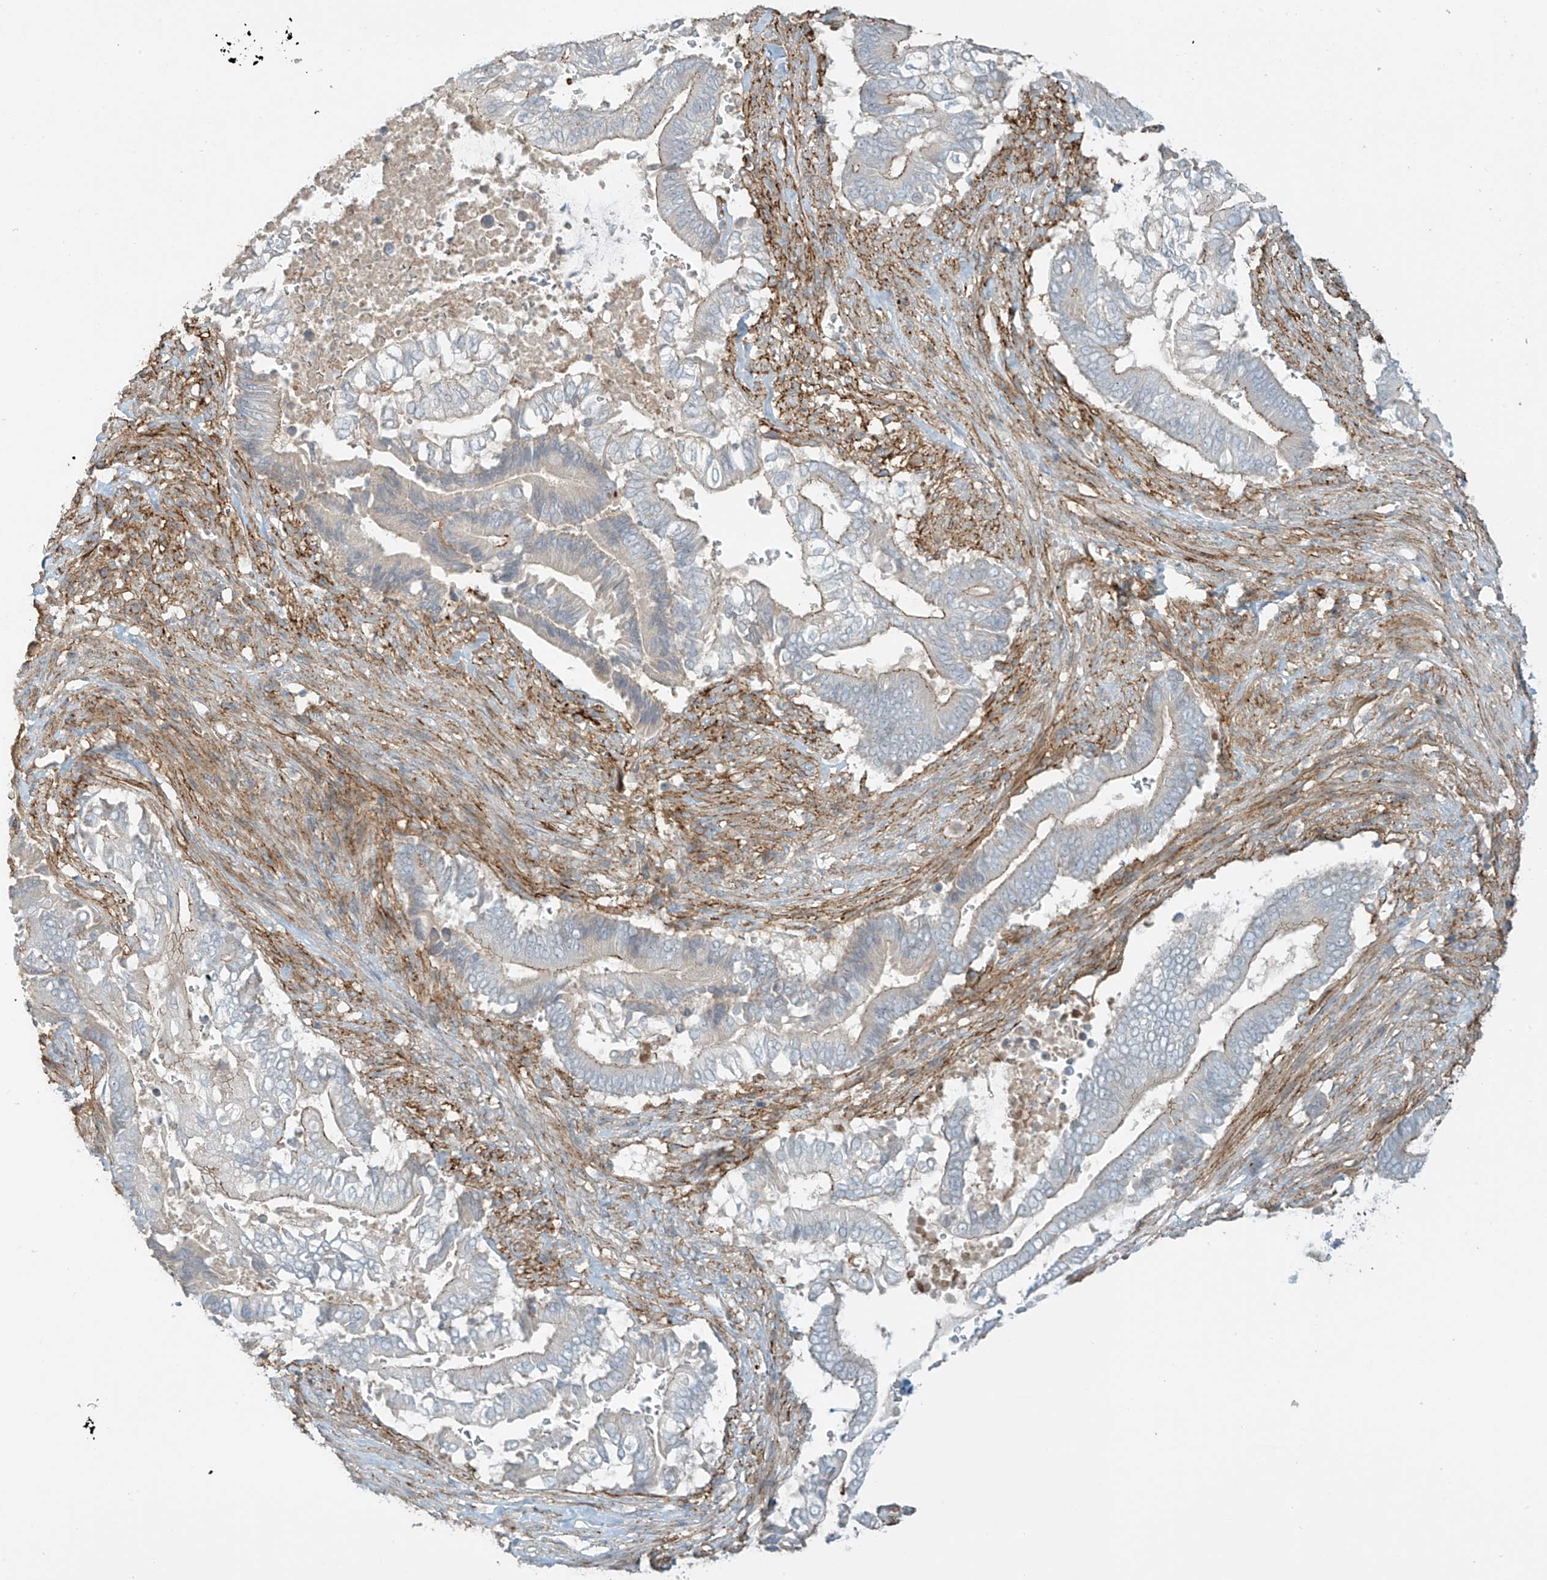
{"staining": {"intensity": "moderate", "quantity": "<25%", "location": "cytoplasmic/membranous"}, "tissue": "pancreatic cancer", "cell_type": "Tumor cells", "image_type": "cancer", "snomed": [{"axis": "morphology", "description": "Adenocarcinoma, NOS"}, {"axis": "topography", "description": "Pancreas"}], "caption": "This photomicrograph exhibits immunohistochemistry (IHC) staining of human pancreatic cancer, with low moderate cytoplasmic/membranous positivity in approximately <25% of tumor cells.", "gene": "SLC9A2", "patient": {"sex": "male", "age": 68}}